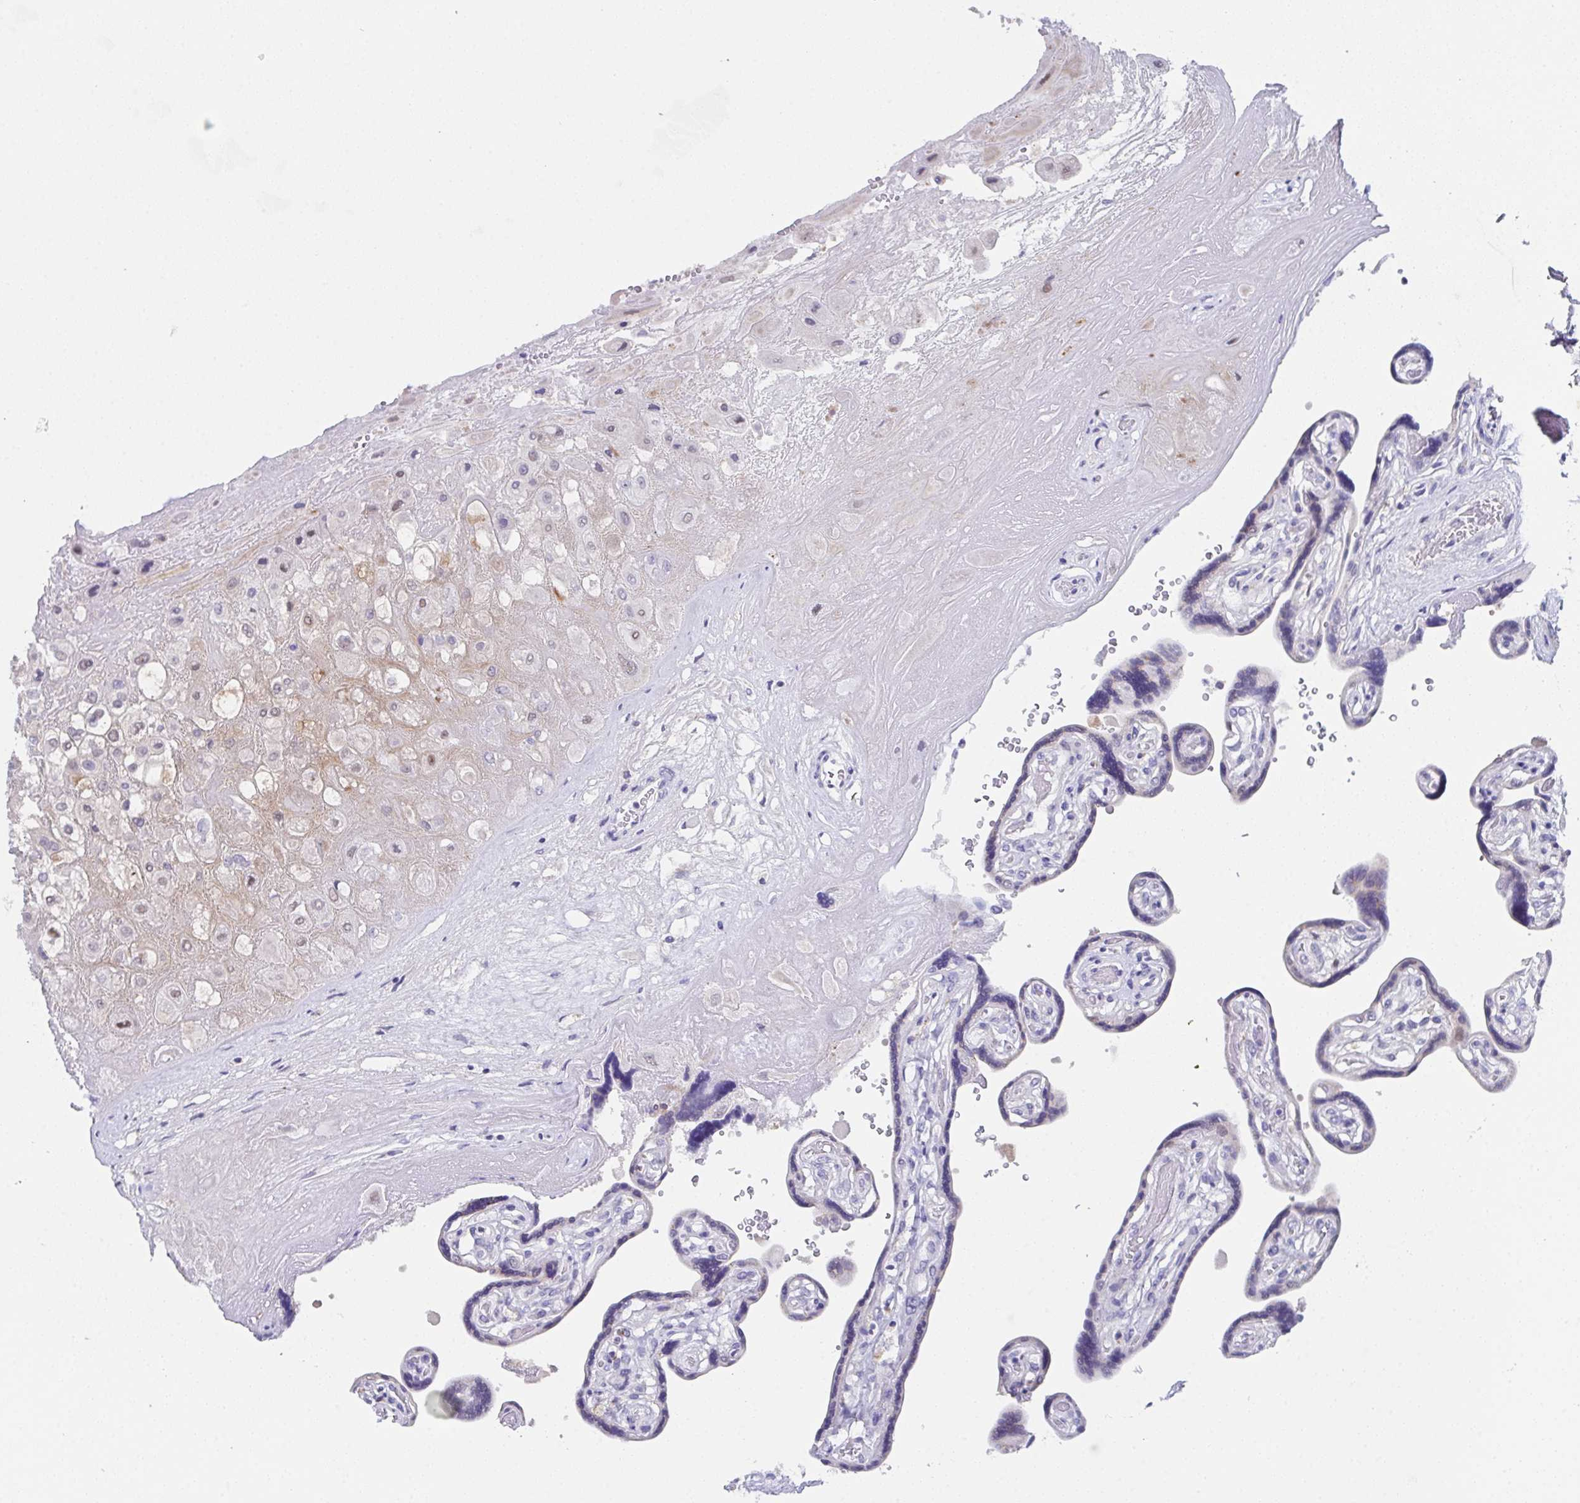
{"staining": {"intensity": "weak", "quantity": "<25%", "location": "nuclear"}, "tissue": "placenta", "cell_type": "Decidual cells", "image_type": "normal", "snomed": [{"axis": "morphology", "description": "Normal tissue, NOS"}, {"axis": "topography", "description": "Placenta"}], "caption": "Immunohistochemistry of normal placenta reveals no staining in decidual cells.", "gene": "SSC4D", "patient": {"sex": "female", "age": 32}}